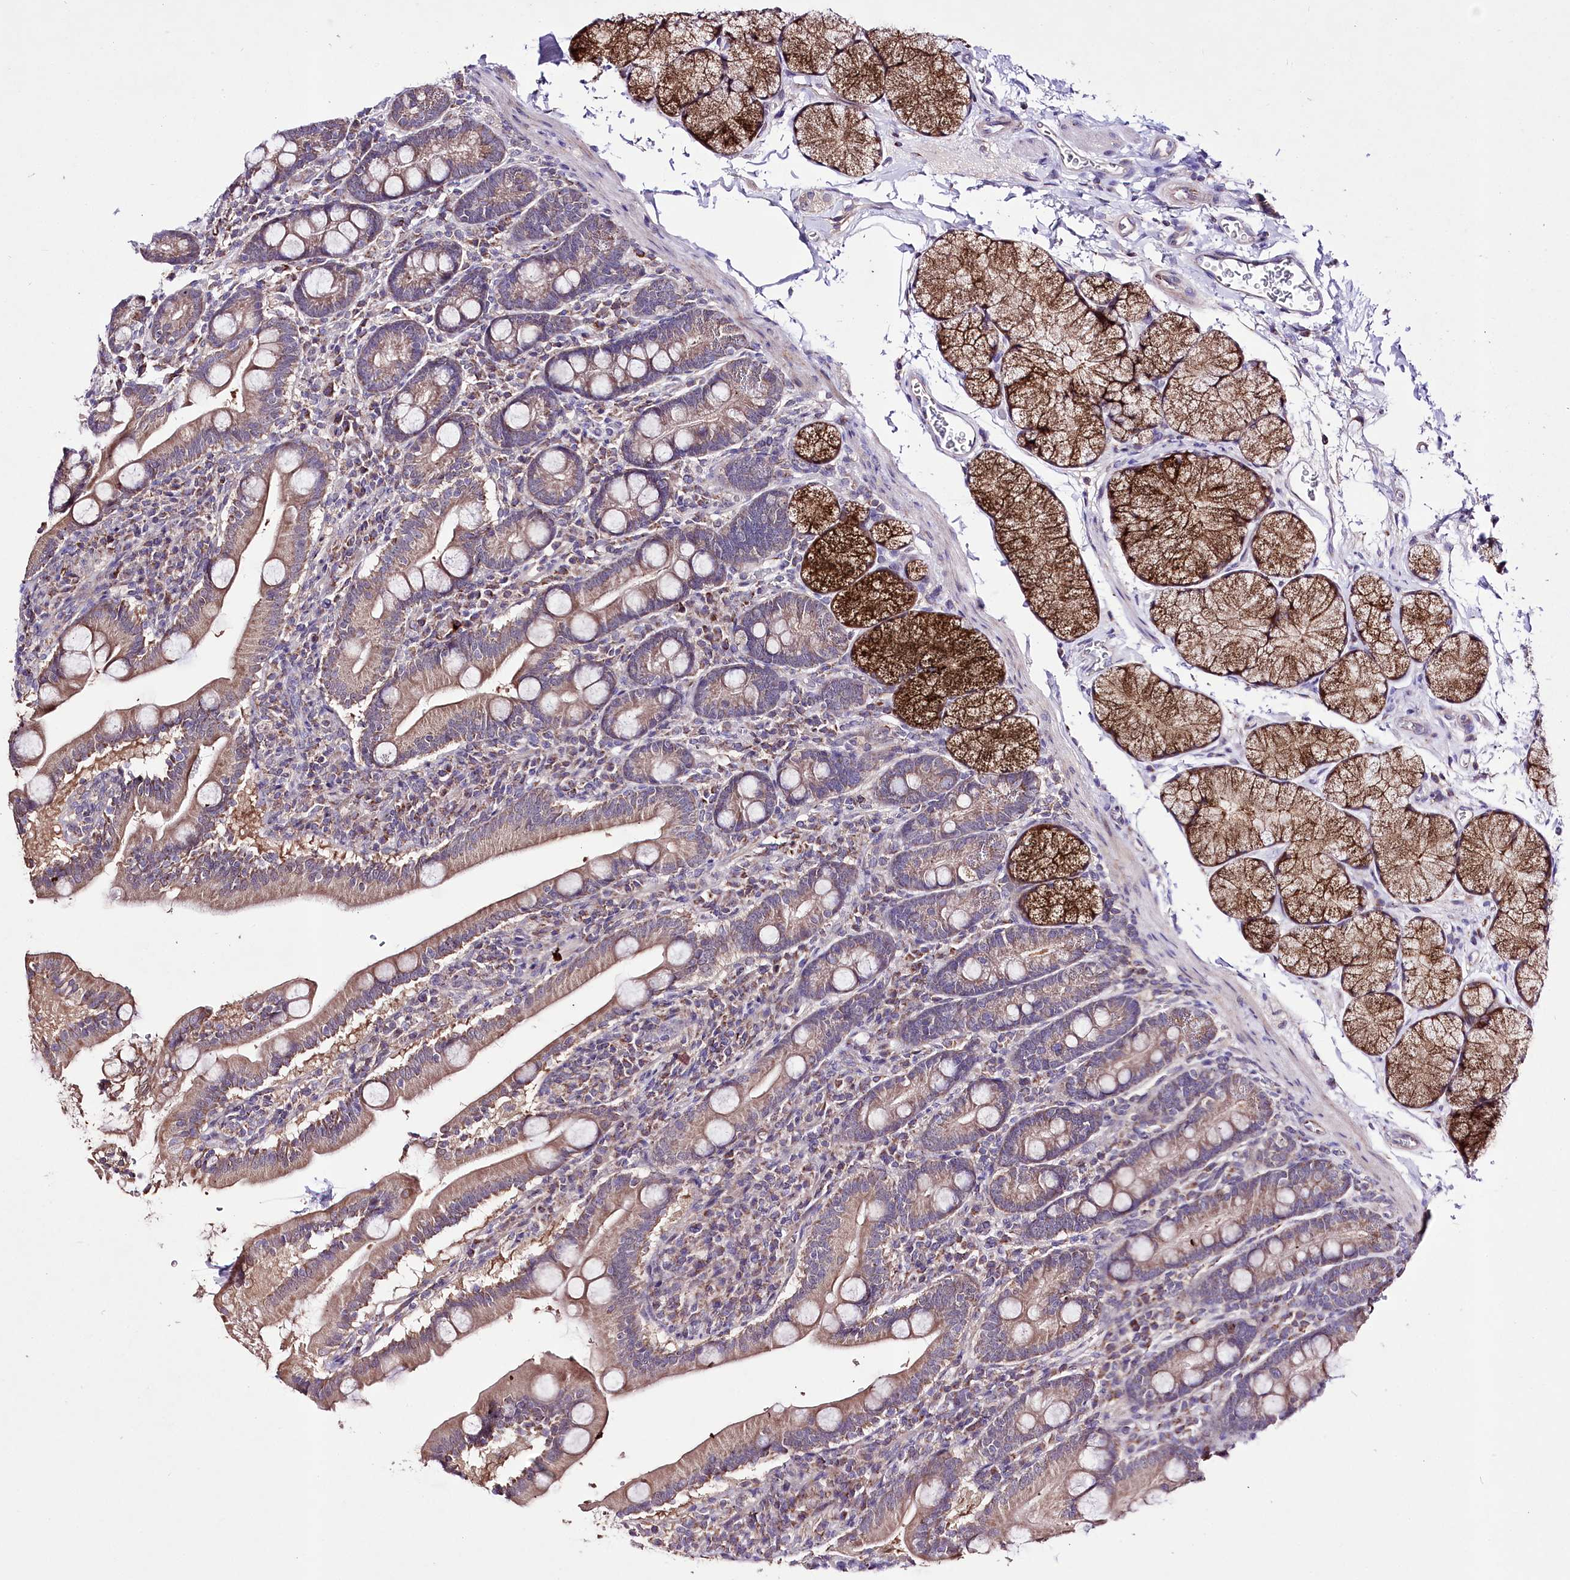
{"staining": {"intensity": "moderate", "quantity": ">75%", "location": "cytoplasmic/membranous"}, "tissue": "duodenum", "cell_type": "Glandular cells", "image_type": "normal", "snomed": [{"axis": "morphology", "description": "Normal tissue, NOS"}, {"axis": "topography", "description": "Duodenum"}], "caption": "DAB immunohistochemical staining of normal human duodenum shows moderate cytoplasmic/membranous protein positivity in about >75% of glandular cells.", "gene": "ATE1", "patient": {"sex": "male", "age": 35}}